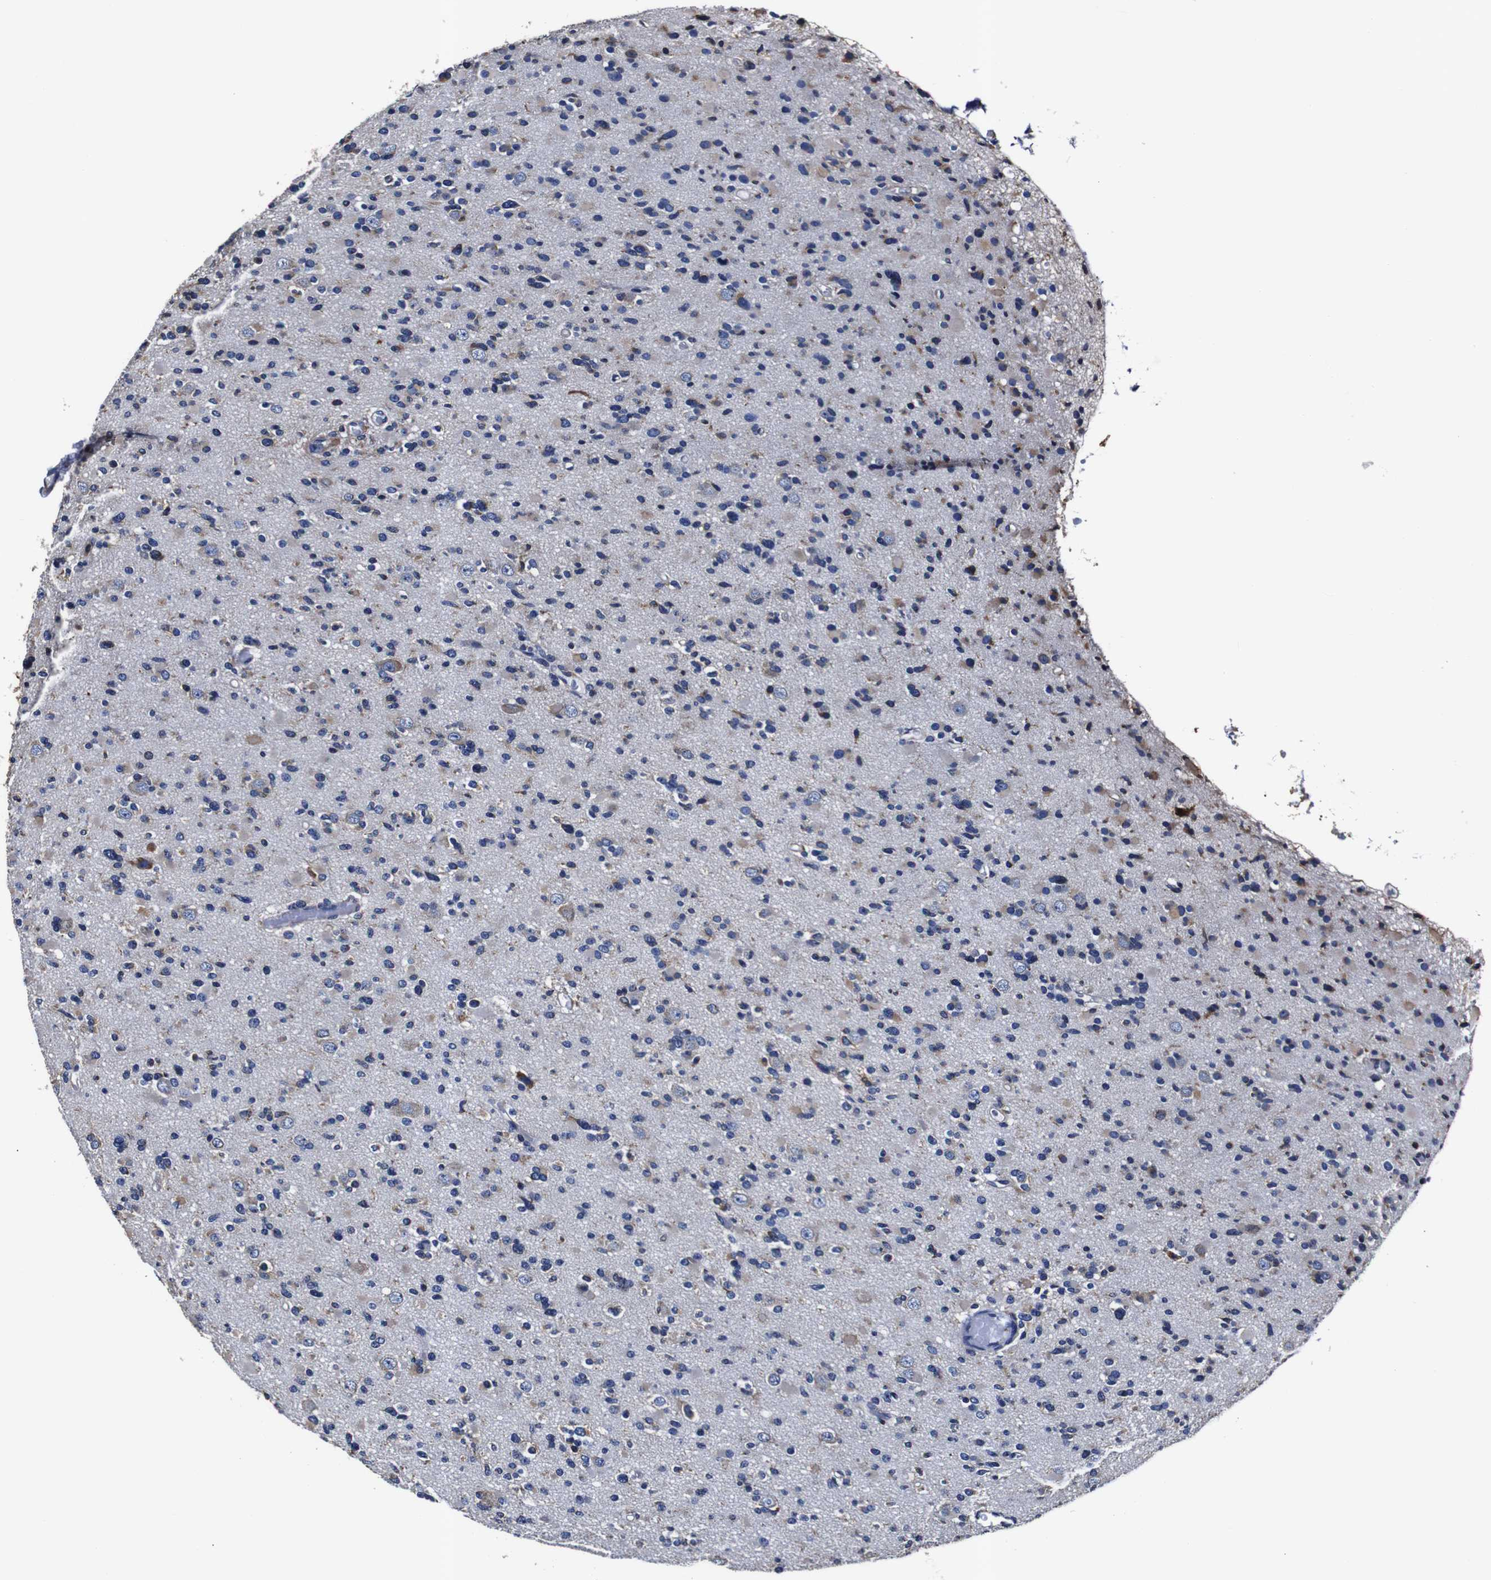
{"staining": {"intensity": "weak", "quantity": "25%-75%", "location": "cytoplasmic/membranous"}, "tissue": "glioma", "cell_type": "Tumor cells", "image_type": "cancer", "snomed": [{"axis": "morphology", "description": "Glioma, malignant, Low grade"}, {"axis": "topography", "description": "Brain"}], "caption": "Tumor cells demonstrate weak cytoplasmic/membranous staining in approximately 25%-75% of cells in glioma. The staining was performed using DAB, with brown indicating positive protein expression. Nuclei are stained blue with hematoxylin.", "gene": "PPIB", "patient": {"sex": "female", "age": 22}}